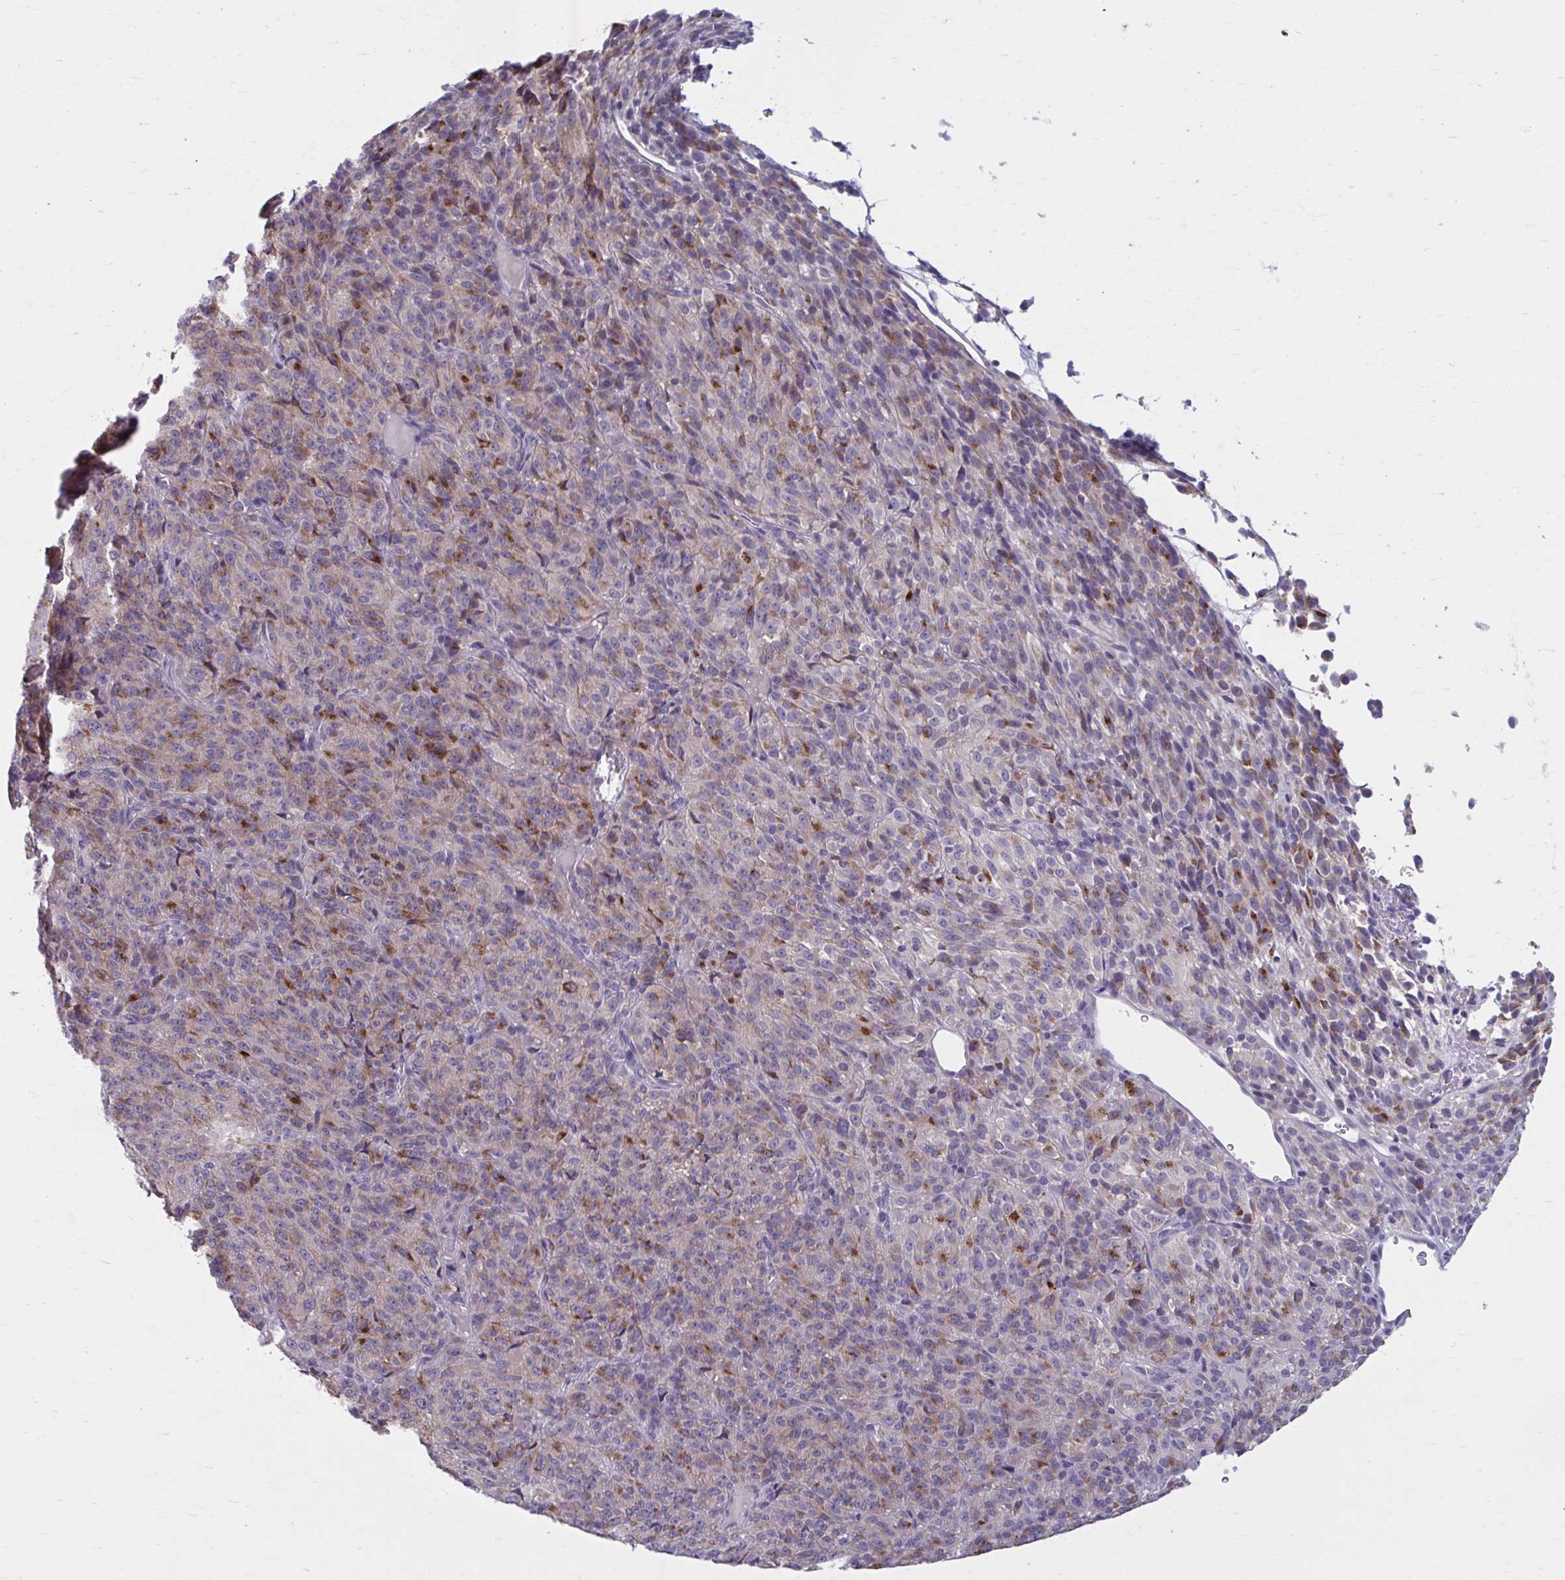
{"staining": {"intensity": "moderate", "quantity": "25%-75%", "location": "cytoplasmic/membranous"}, "tissue": "melanoma", "cell_type": "Tumor cells", "image_type": "cancer", "snomed": [{"axis": "morphology", "description": "Malignant melanoma, Metastatic site"}, {"axis": "topography", "description": "Brain"}], "caption": "There is medium levels of moderate cytoplasmic/membranous staining in tumor cells of malignant melanoma (metastatic site), as demonstrated by immunohistochemical staining (brown color).", "gene": "CHST3", "patient": {"sex": "female", "age": 56}}